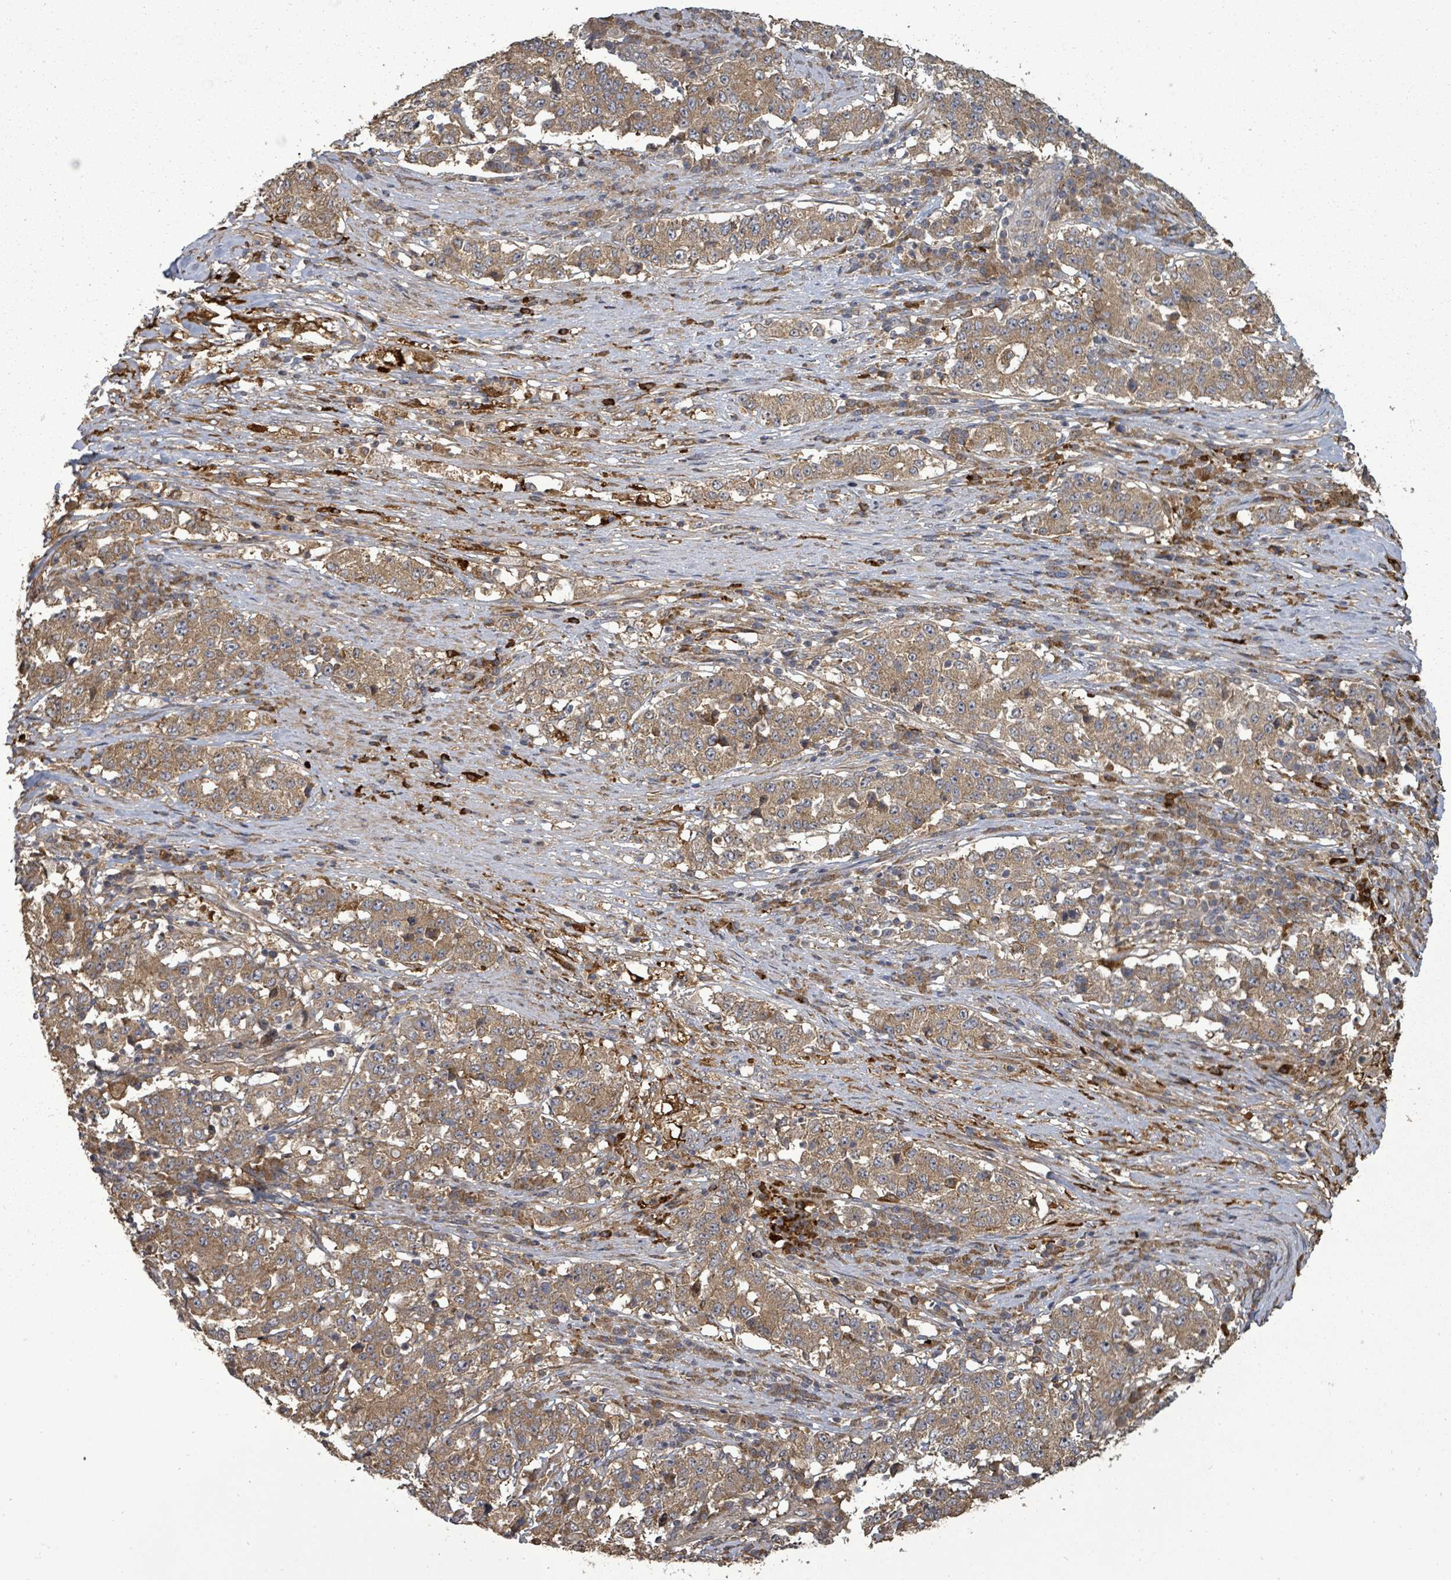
{"staining": {"intensity": "moderate", "quantity": ">75%", "location": "cytoplasmic/membranous"}, "tissue": "stomach cancer", "cell_type": "Tumor cells", "image_type": "cancer", "snomed": [{"axis": "morphology", "description": "Adenocarcinoma, NOS"}, {"axis": "topography", "description": "Stomach"}], "caption": "The immunohistochemical stain shows moderate cytoplasmic/membranous expression in tumor cells of adenocarcinoma (stomach) tissue.", "gene": "EIF3C", "patient": {"sex": "male", "age": 59}}